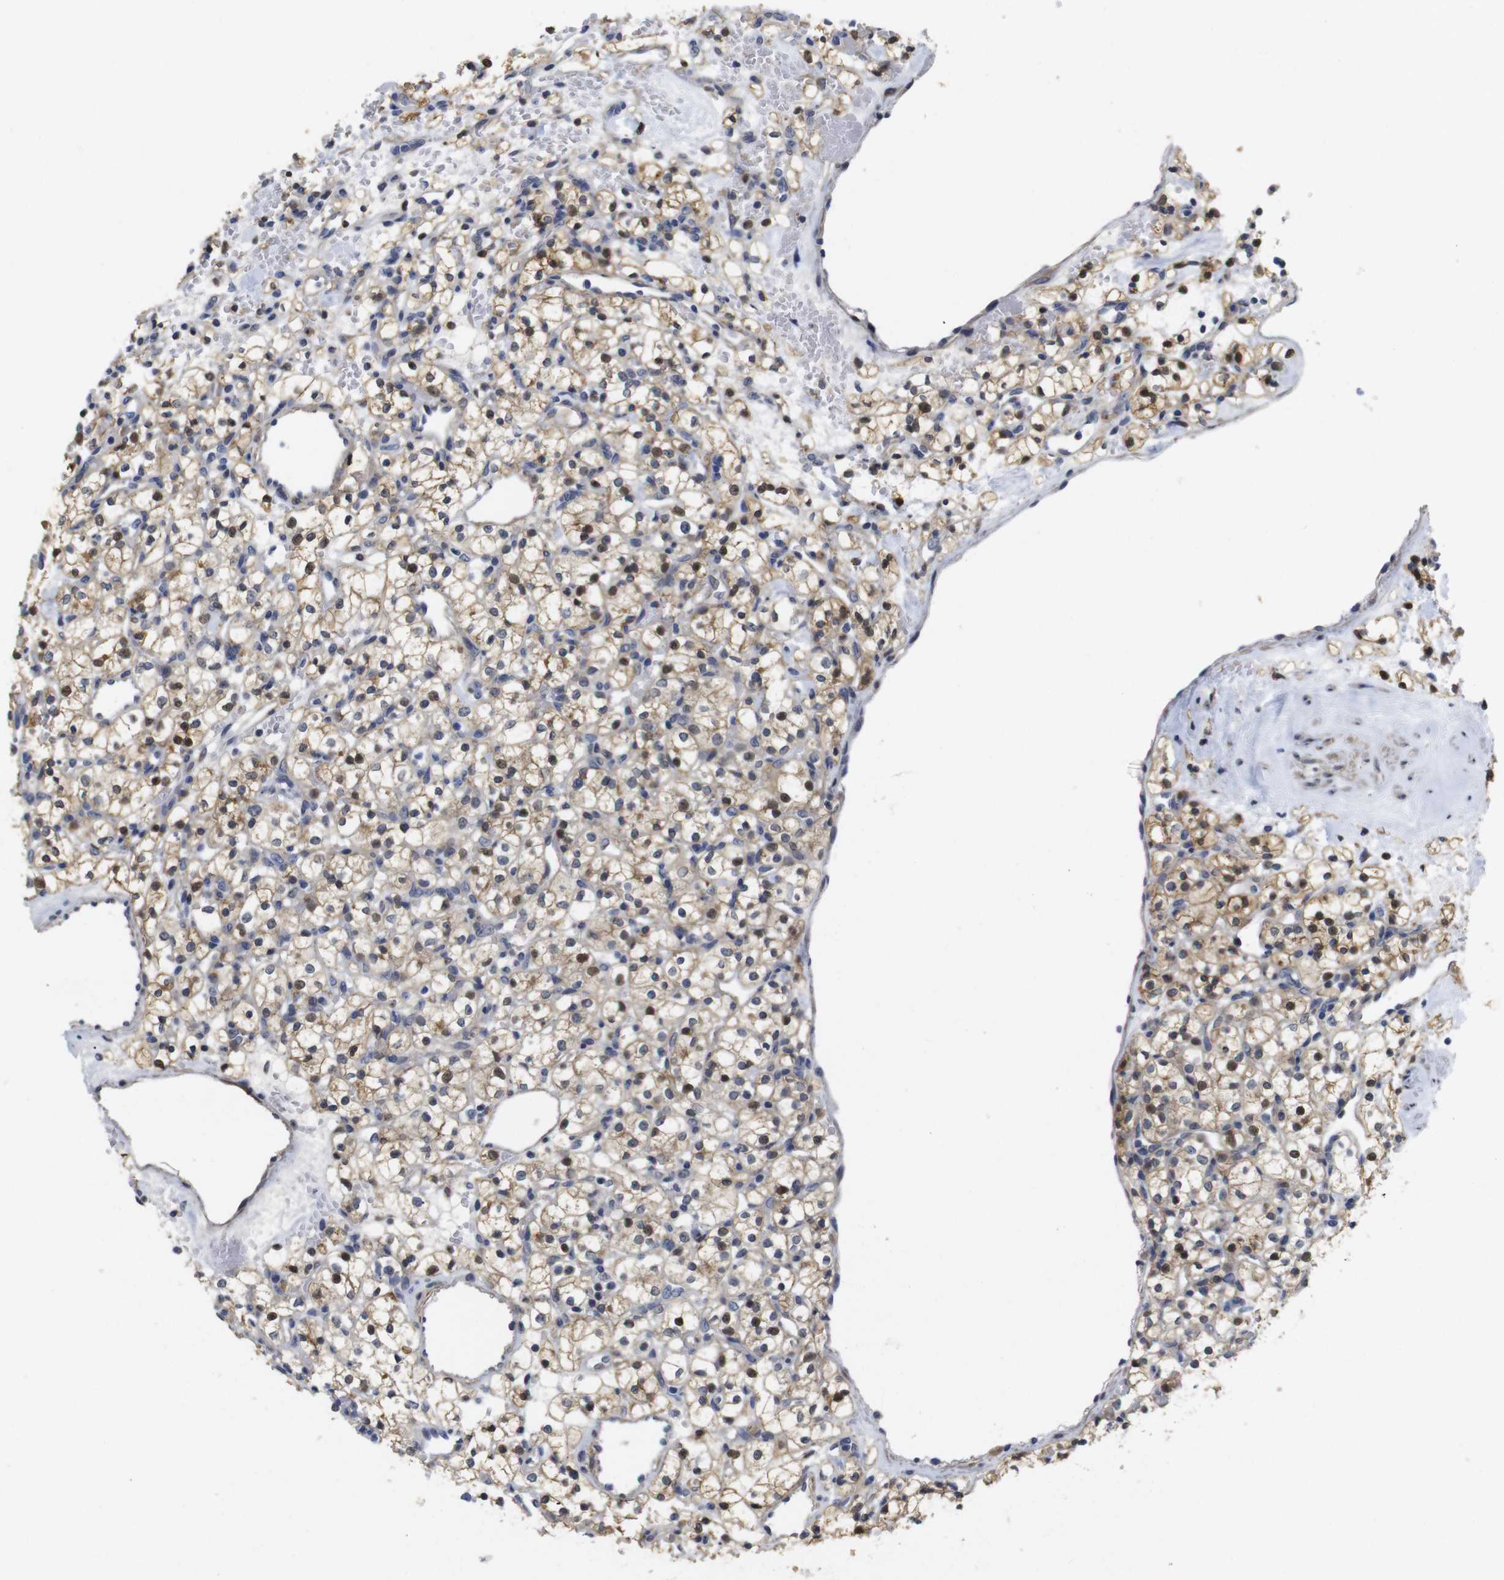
{"staining": {"intensity": "strong", "quantity": "25%-75%", "location": "cytoplasmic/membranous,nuclear"}, "tissue": "renal cancer", "cell_type": "Tumor cells", "image_type": "cancer", "snomed": [{"axis": "morphology", "description": "Adenocarcinoma, NOS"}, {"axis": "topography", "description": "Kidney"}], "caption": "Renal adenocarcinoma stained with DAB IHC reveals high levels of strong cytoplasmic/membranous and nuclear expression in approximately 25%-75% of tumor cells.", "gene": "FNTA", "patient": {"sex": "female", "age": 60}}